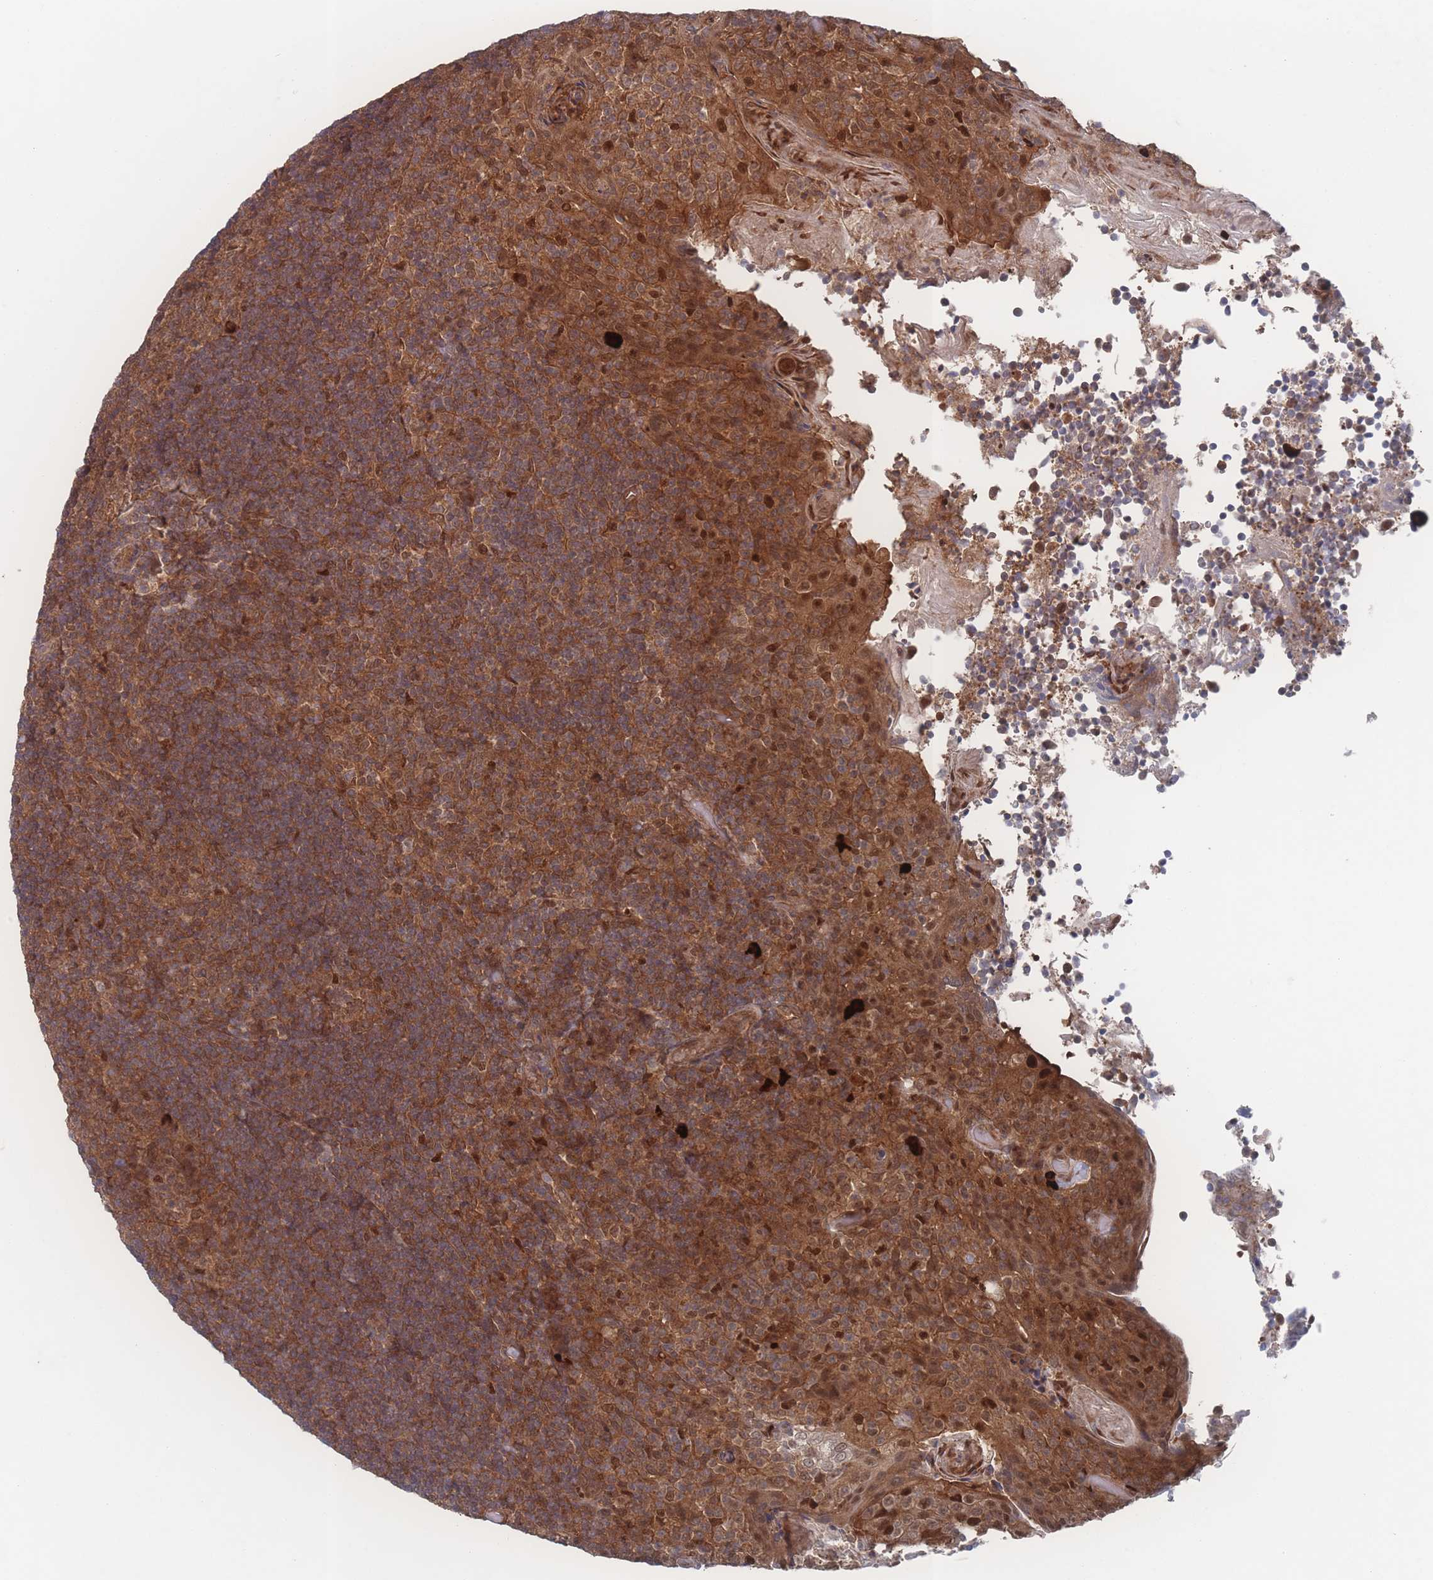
{"staining": {"intensity": "moderate", "quantity": ">75%", "location": "cytoplasmic/membranous"}, "tissue": "tonsil", "cell_type": "Germinal center cells", "image_type": "normal", "snomed": [{"axis": "morphology", "description": "Normal tissue, NOS"}, {"axis": "topography", "description": "Tonsil"}], "caption": "High-power microscopy captured an immunohistochemistry (IHC) photomicrograph of normal tonsil, revealing moderate cytoplasmic/membranous positivity in about >75% of germinal center cells.", "gene": "PSMA1", "patient": {"sex": "female", "age": 10}}